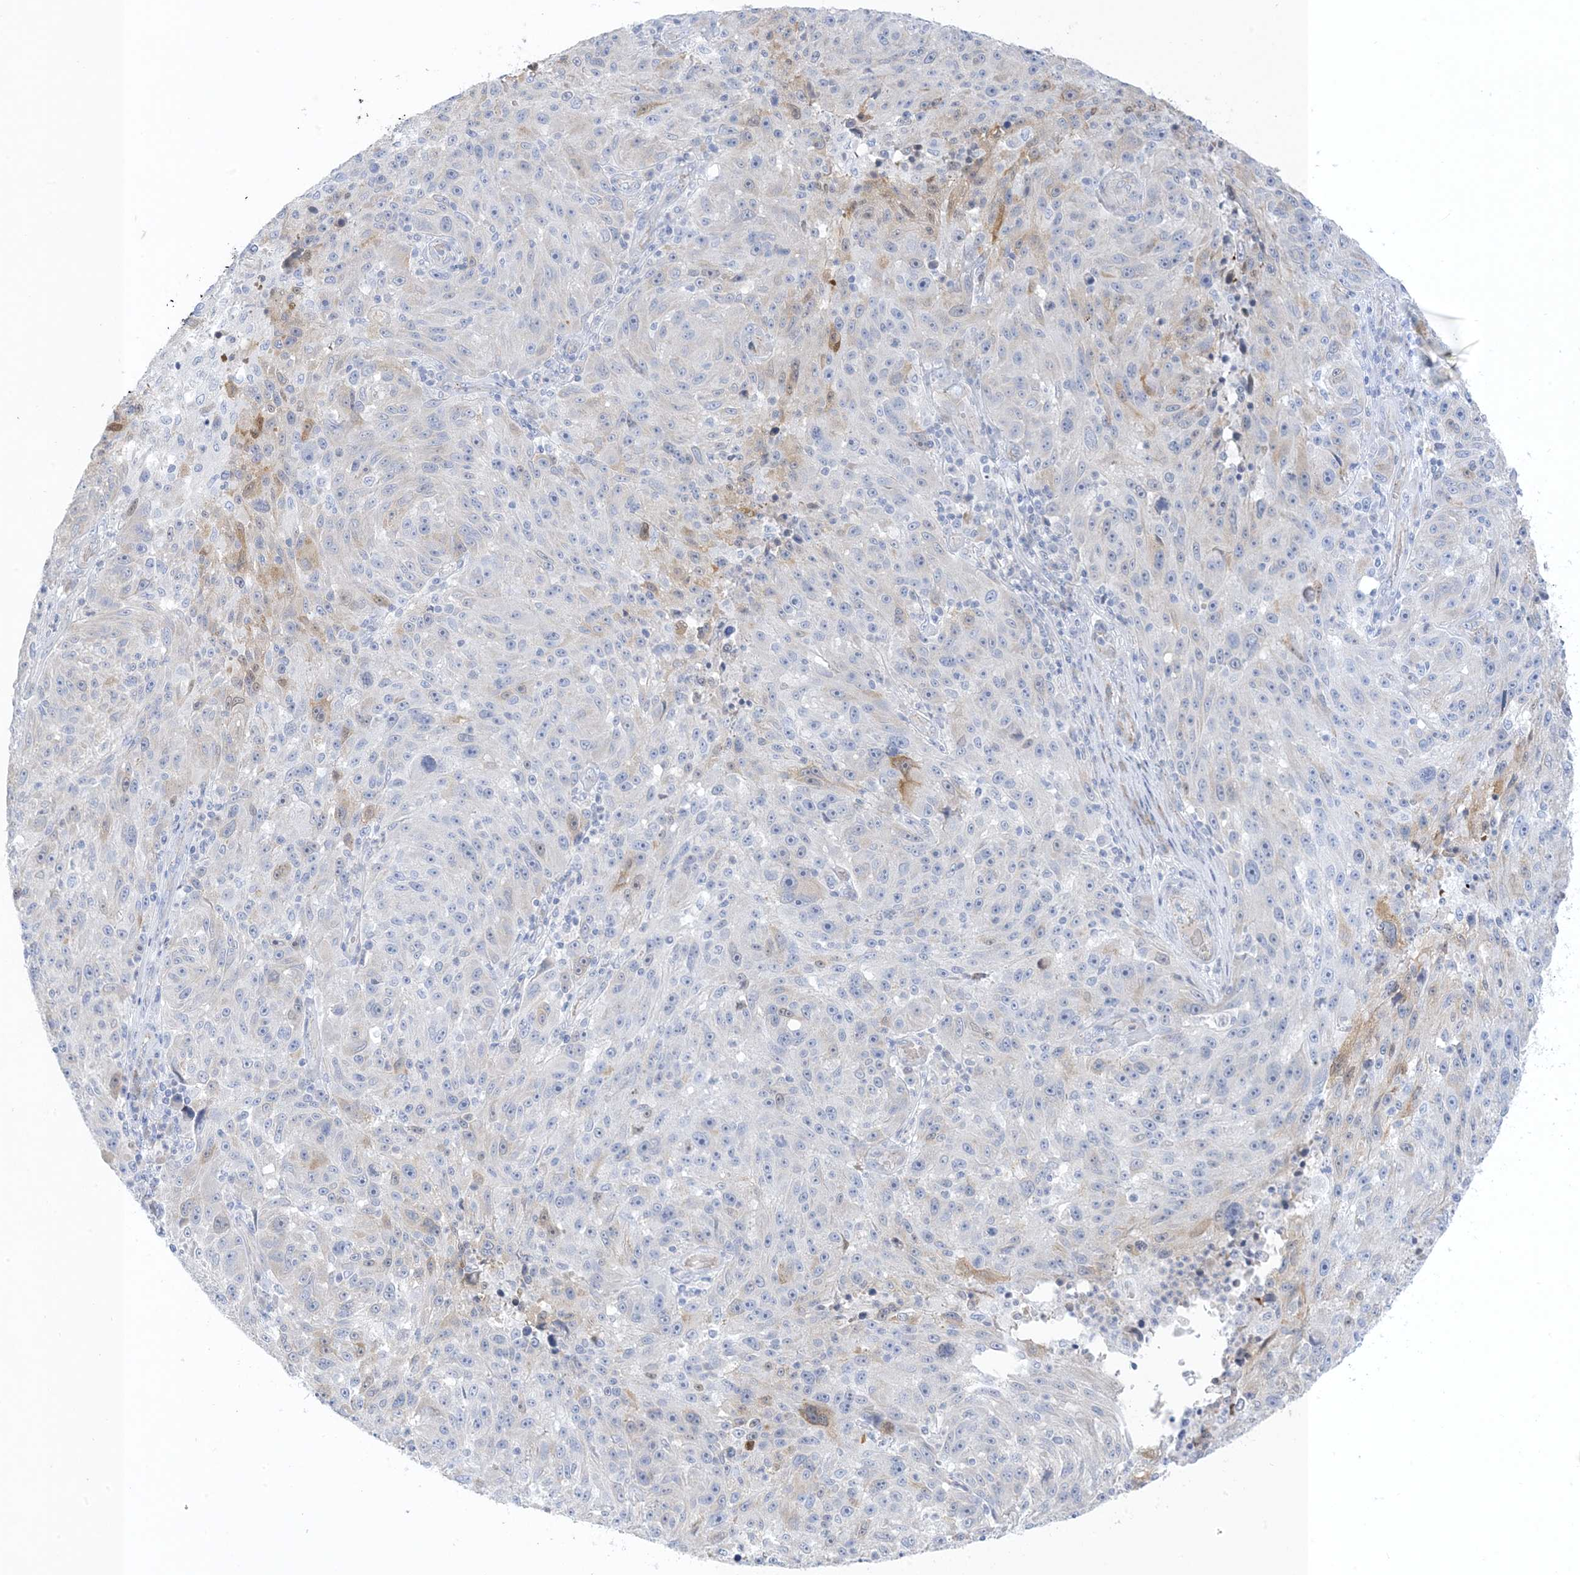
{"staining": {"intensity": "negative", "quantity": "none", "location": "none"}, "tissue": "melanoma", "cell_type": "Tumor cells", "image_type": "cancer", "snomed": [{"axis": "morphology", "description": "Malignant melanoma, NOS"}, {"axis": "topography", "description": "Skin"}], "caption": "The histopathology image exhibits no staining of tumor cells in melanoma.", "gene": "XIRP2", "patient": {"sex": "male", "age": 53}}